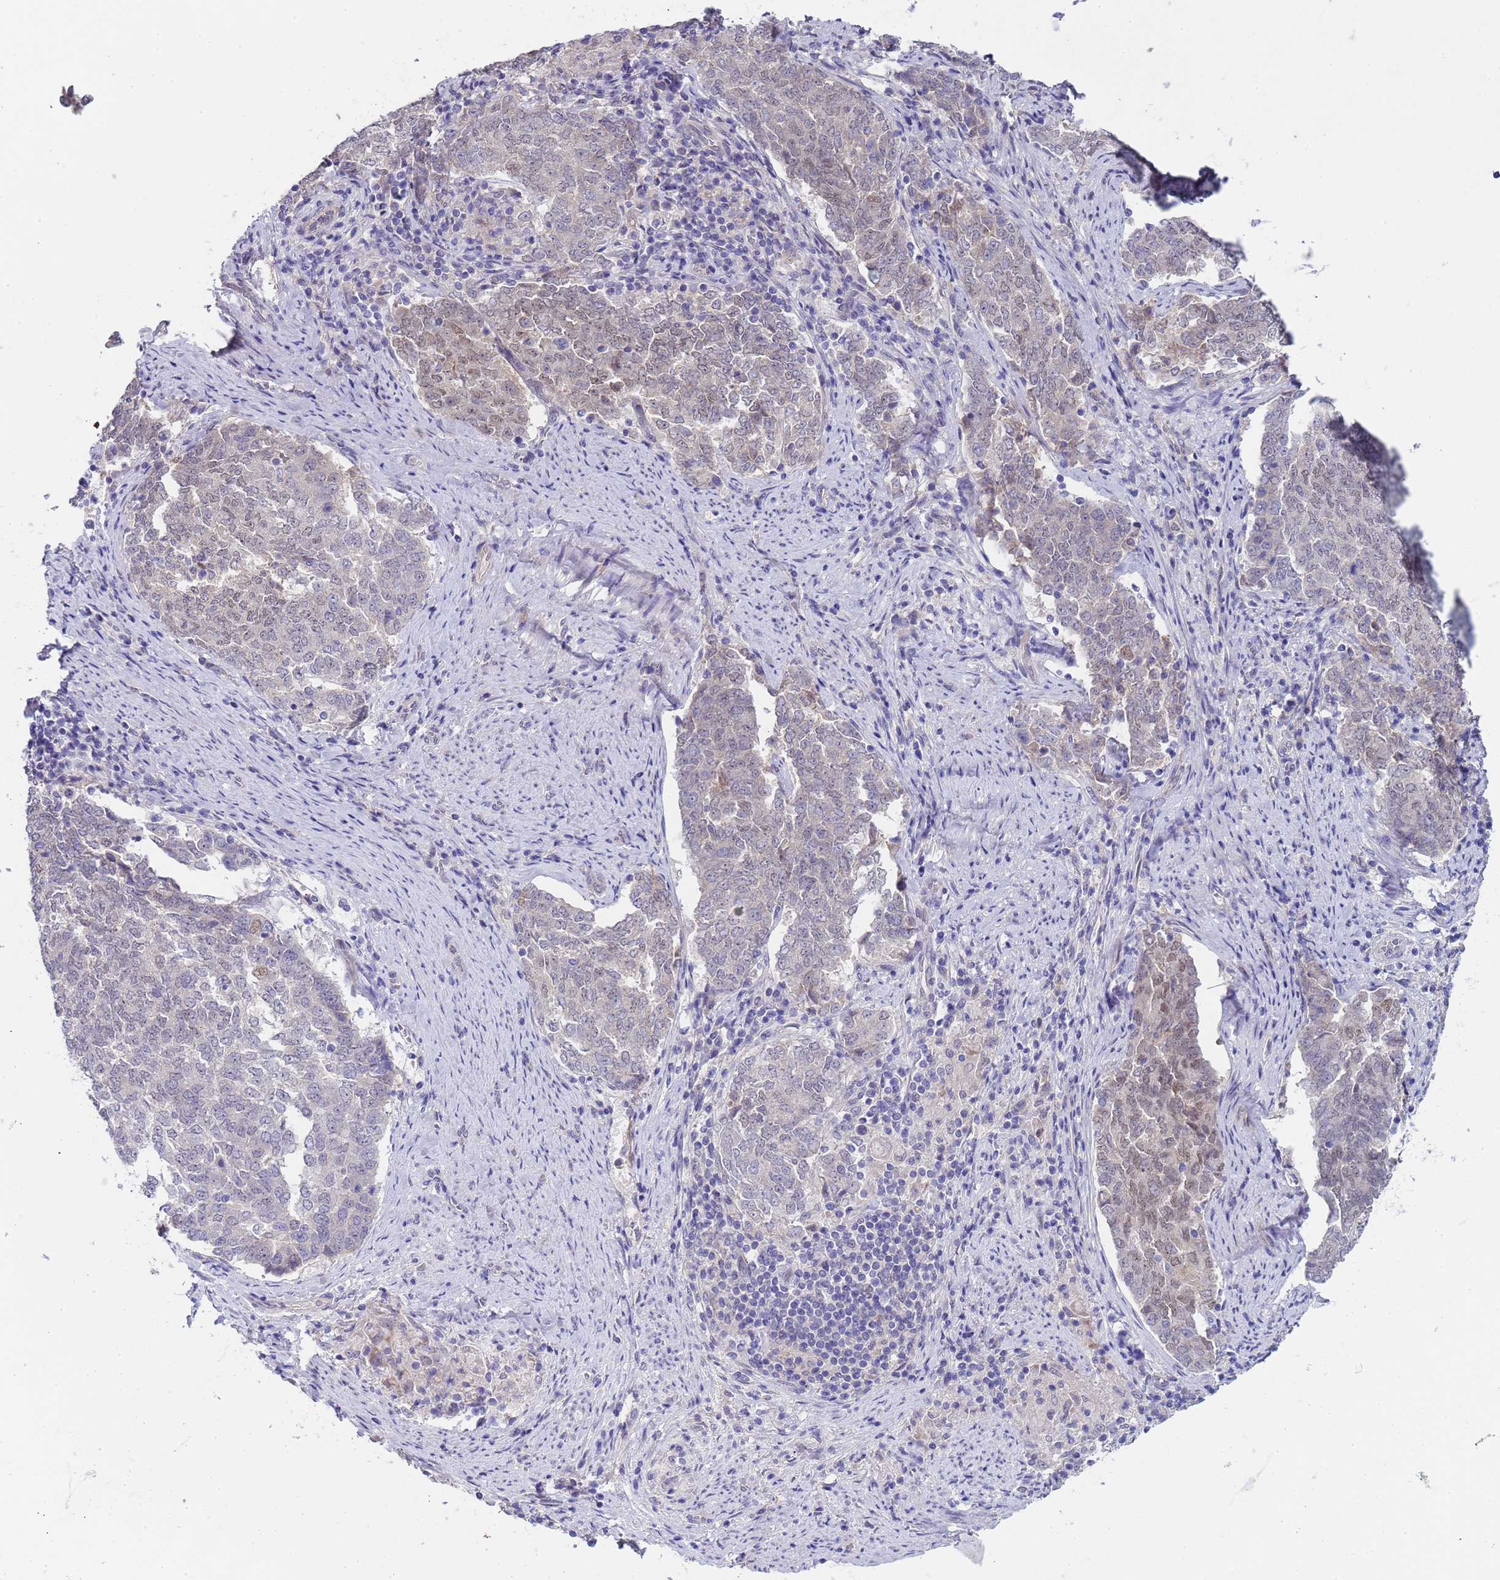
{"staining": {"intensity": "weak", "quantity": "25%-75%", "location": "nuclear"}, "tissue": "endometrial cancer", "cell_type": "Tumor cells", "image_type": "cancer", "snomed": [{"axis": "morphology", "description": "Adenocarcinoma, NOS"}, {"axis": "topography", "description": "Endometrium"}], "caption": "Weak nuclear staining is identified in approximately 25%-75% of tumor cells in endometrial cancer. Using DAB (brown) and hematoxylin (blue) stains, captured at high magnification using brightfield microscopy.", "gene": "TRMT10A", "patient": {"sex": "female", "age": 80}}